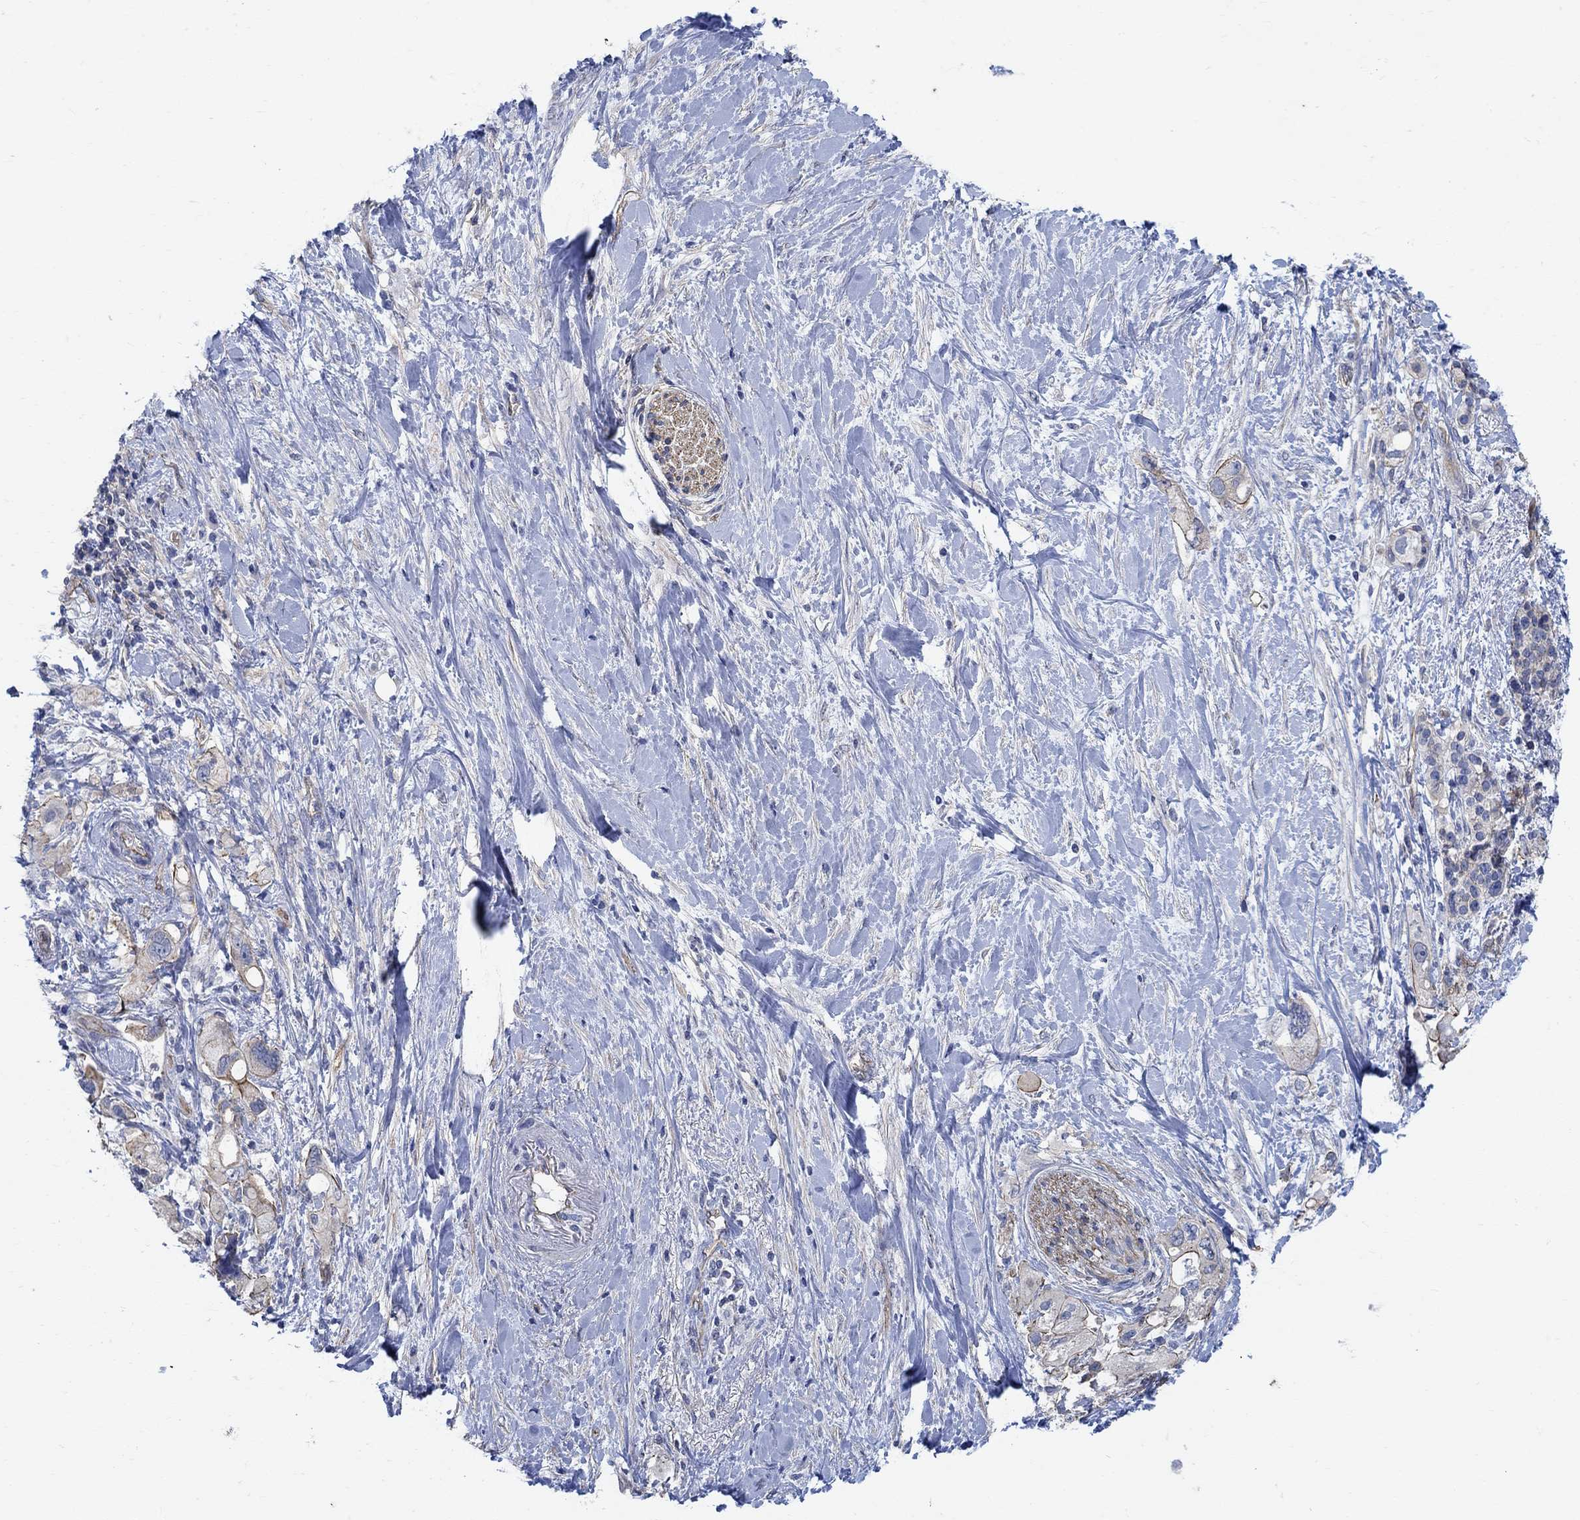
{"staining": {"intensity": "moderate", "quantity": "<25%", "location": "cytoplasmic/membranous"}, "tissue": "pancreatic cancer", "cell_type": "Tumor cells", "image_type": "cancer", "snomed": [{"axis": "morphology", "description": "Adenocarcinoma, NOS"}, {"axis": "topography", "description": "Pancreas"}], "caption": "A low amount of moderate cytoplasmic/membranous expression is appreciated in about <25% of tumor cells in pancreatic adenocarcinoma tissue.", "gene": "TMEM198", "patient": {"sex": "female", "age": 56}}